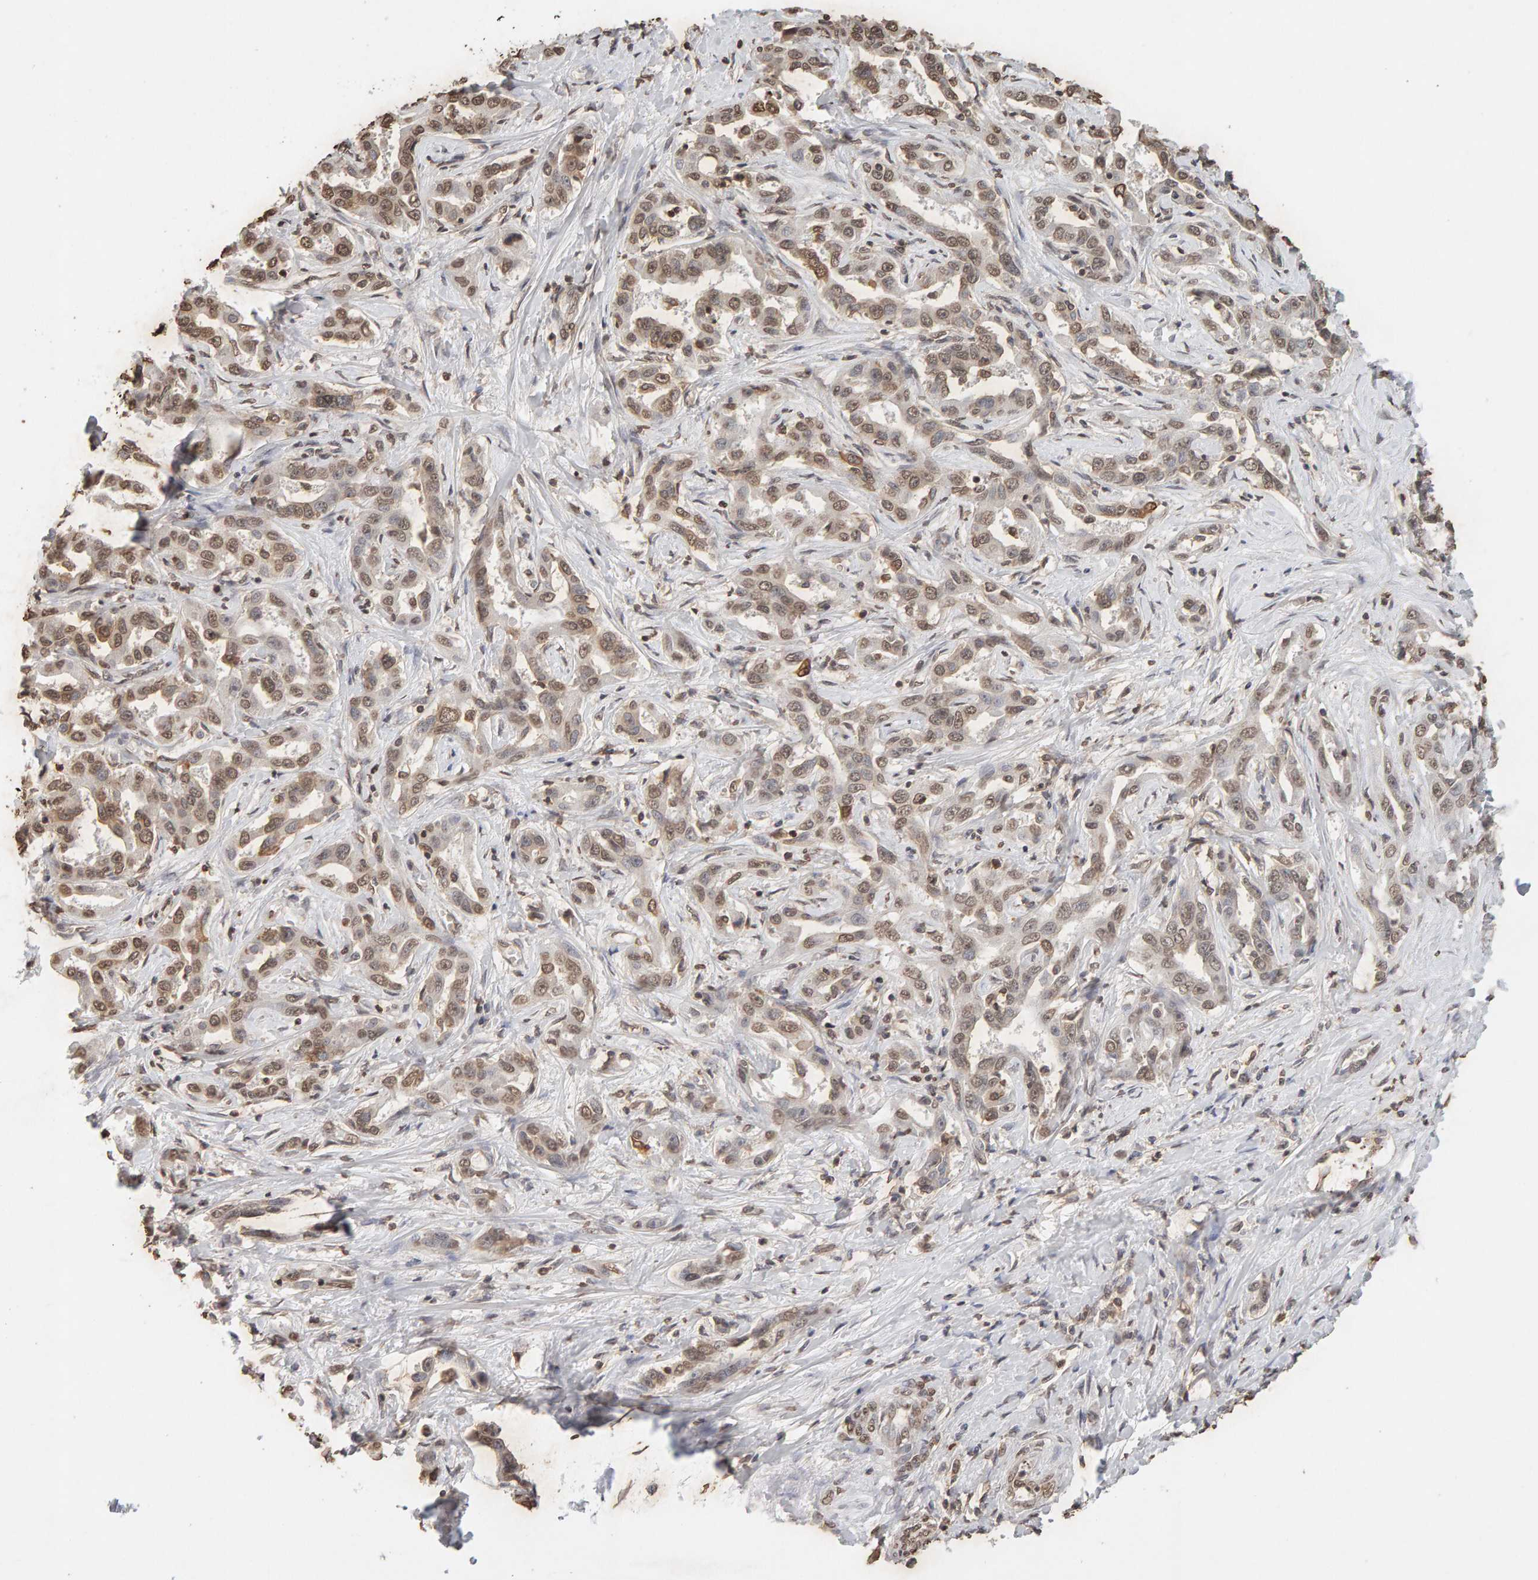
{"staining": {"intensity": "moderate", "quantity": ">75%", "location": "nuclear"}, "tissue": "liver cancer", "cell_type": "Tumor cells", "image_type": "cancer", "snomed": [{"axis": "morphology", "description": "Cholangiocarcinoma"}, {"axis": "topography", "description": "Liver"}], "caption": "A photomicrograph of human cholangiocarcinoma (liver) stained for a protein displays moderate nuclear brown staining in tumor cells.", "gene": "DNAJB5", "patient": {"sex": "male", "age": 59}}